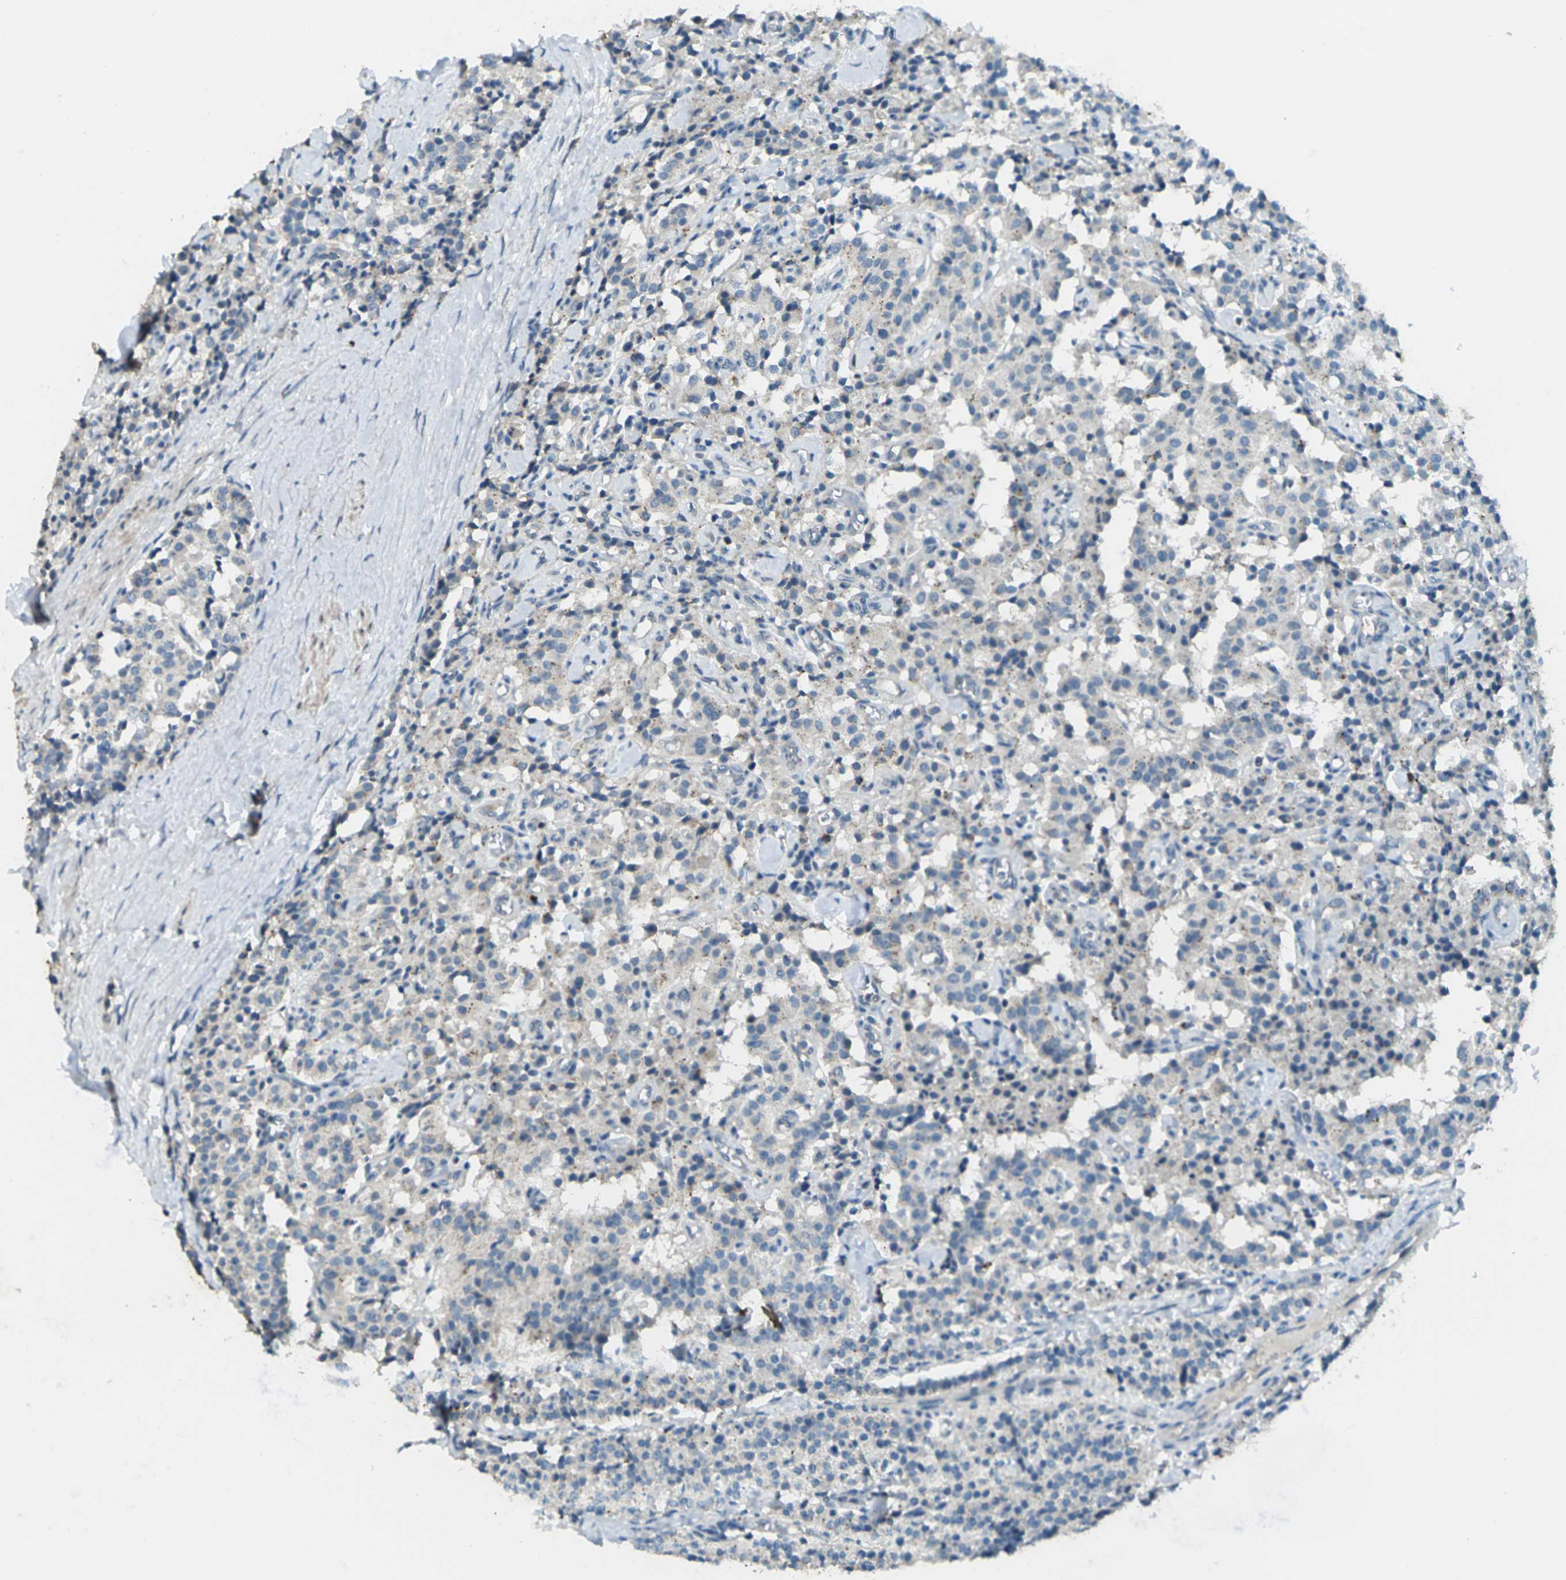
{"staining": {"intensity": "weak", "quantity": "<25%", "location": "cytoplasmic/membranous"}, "tissue": "carcinoid", "cell_type": "Tumor cells", "image_type": "cancer", "snomed": [{"axis": "morphology", "description": "Carcinoid, malignant, NOS"}, {"axis": "topography", "description": "Lung"}], "caption": "This is a histopathology image of IHC staining of carcinoid (malignant), which shows no positivity in tumor cells.", "gene": "SIGLEC14", "patient": {"sex": "male", "age": 30}}